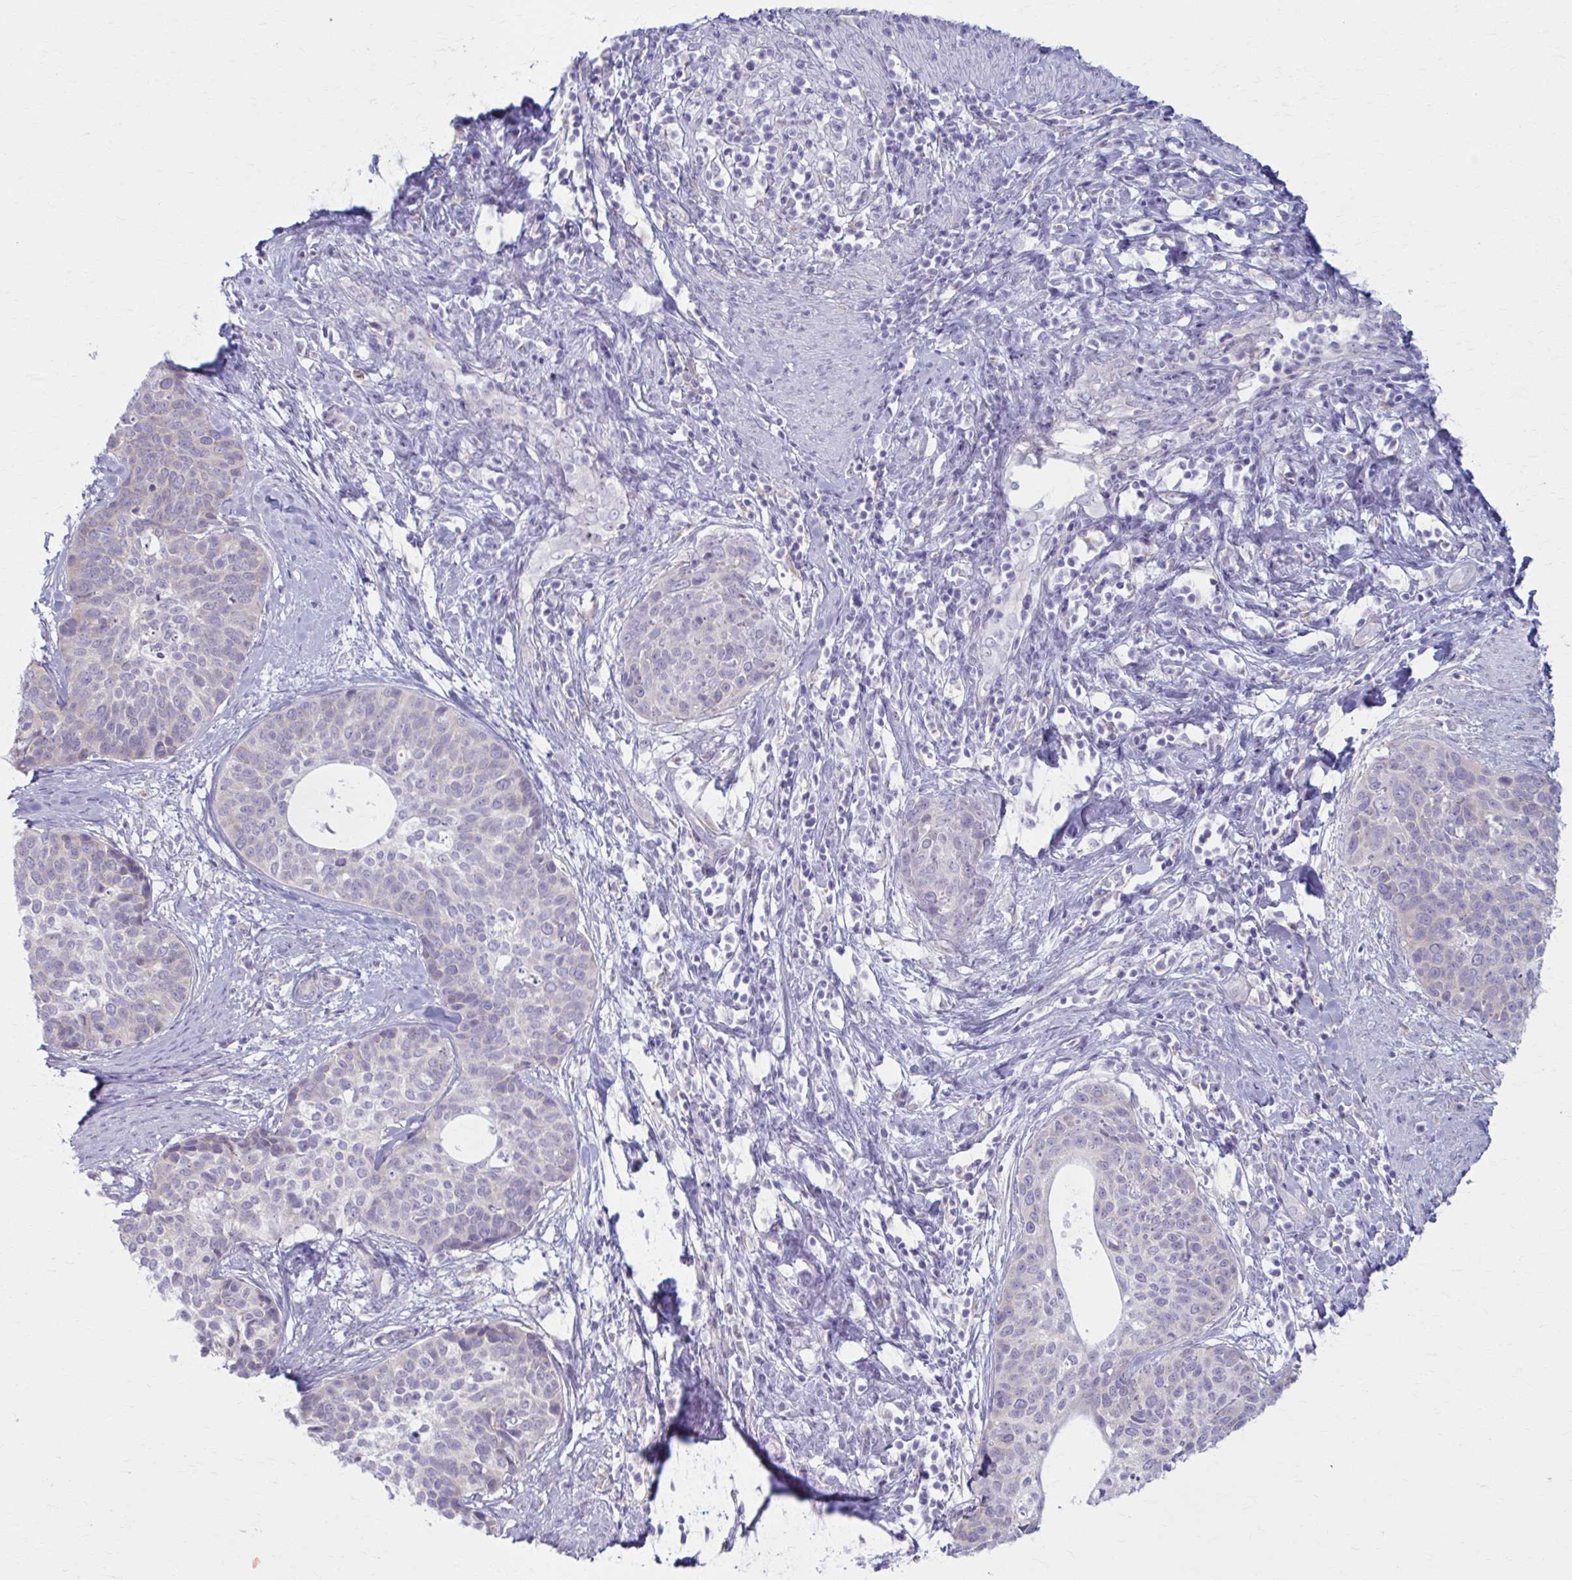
{"staining": {"intensity": "negative", "quantity": "none", "location": "none"}, "tissue": "cervical cancer", "cell_type": "Tumor cells", "image_type": "cancer", "snomed": [{"axis": "morphology", "description": "Squamous cell carcinoma, NOS"}, {"axis": "topography", "description": "Cervix"}], "caption": "This photomicrograph is of squamous cell carcinoma (cervical) stained with immunohistochemistry (IHC) to label a protein in brown with the nuclei are counter-stained blue. There is no expression in tumor cells.", "gene": "PRKRA", "patient": {"sex": "female", "age": 69}}